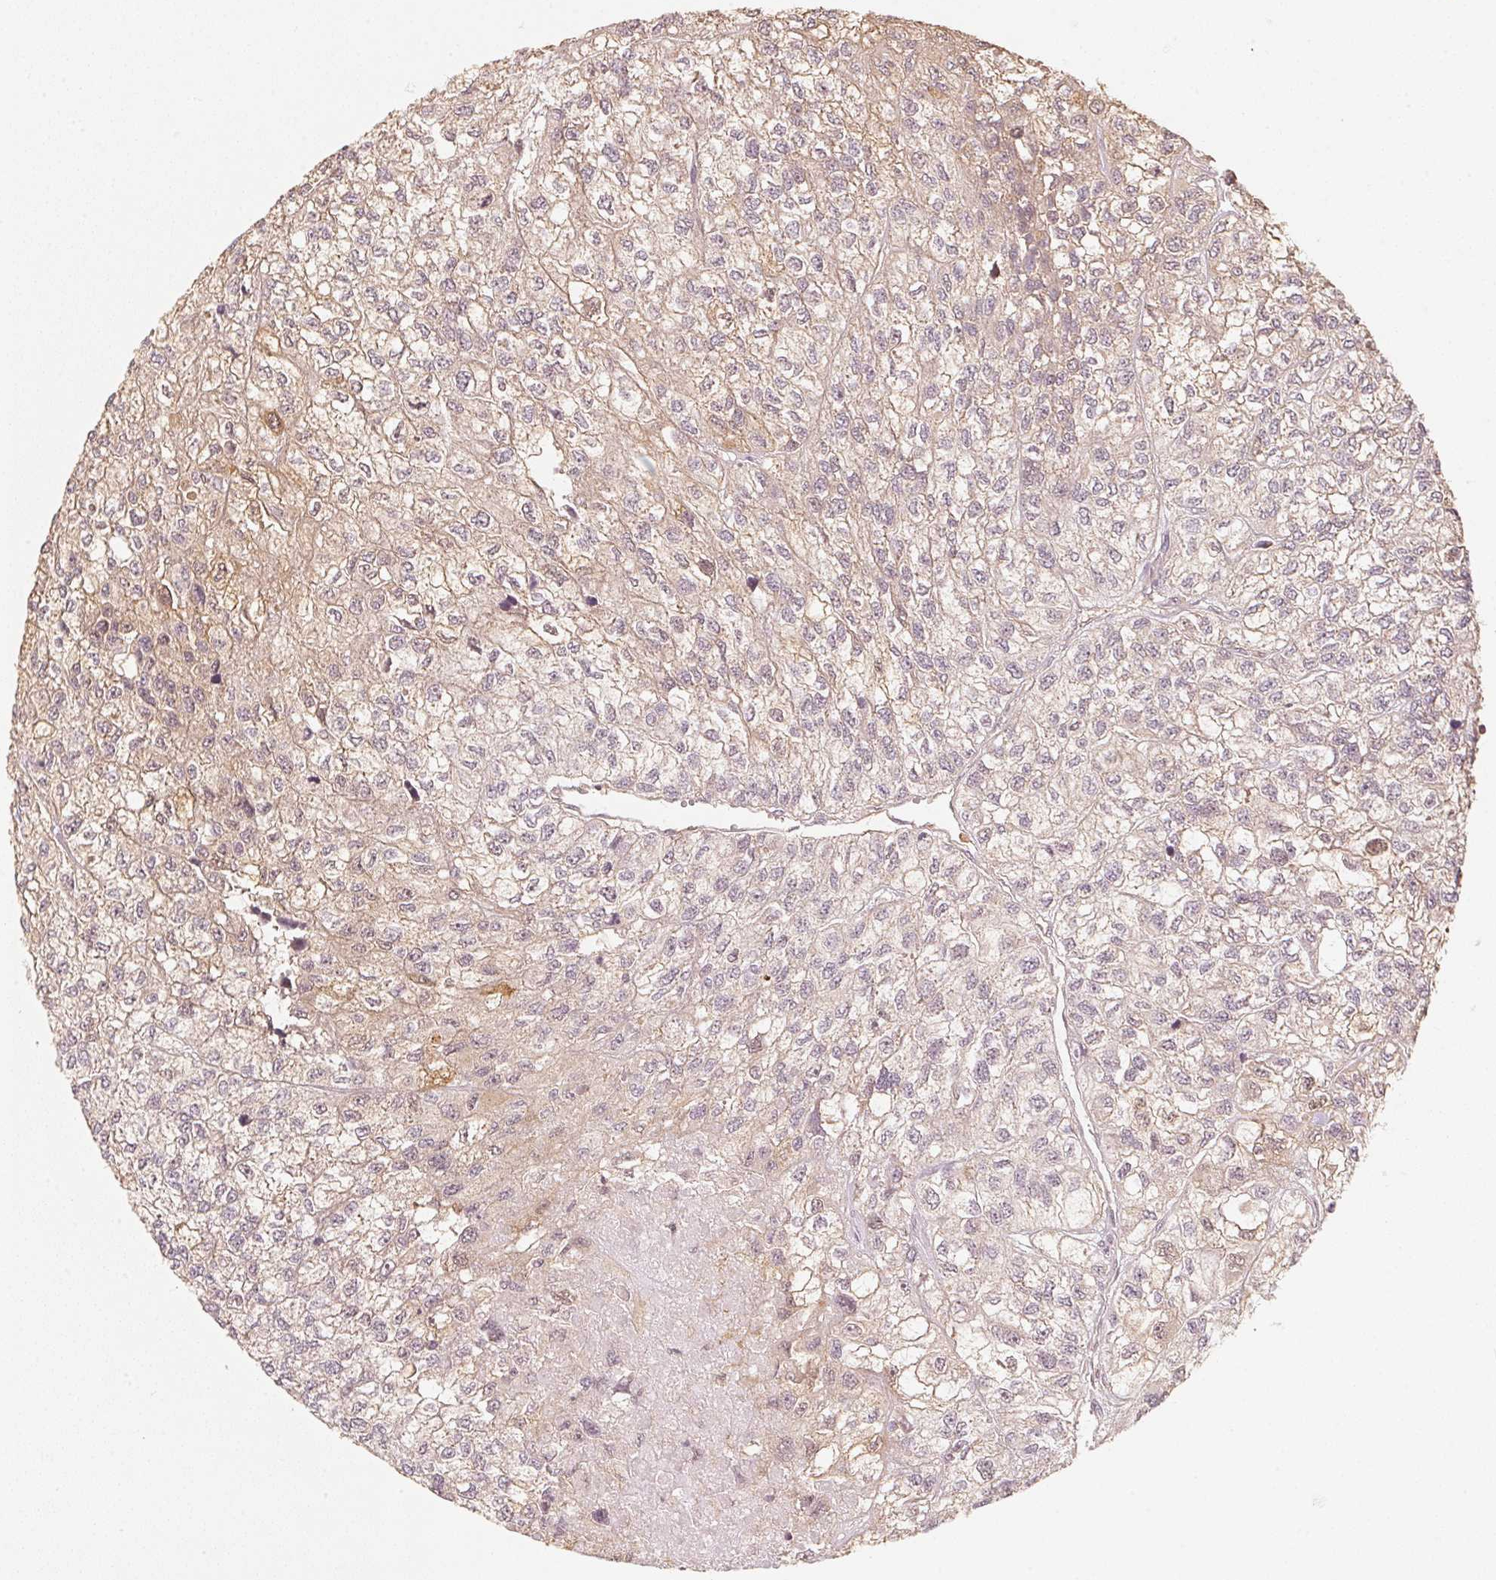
{"staining": {"intensity": "weak", "quantity": ">75%", "location": "cytoplasmic/membranous"}, "tissue": "renal cancer", "cell_type": "Tumor cells", "image_type": "cancer", "snomed": [{"axis": "morphology", "description": "Adenocarcinoma, NOS"}, {"axis": "topography", "description": "Kidney"}], "caption": "The immunohistochemical stain highlights weak cytoplasmic/membranous expression in tumor cells of renal cancer tissue.", "gene": "C2orf73", "patient": {"sex": "male", "age": 56}}